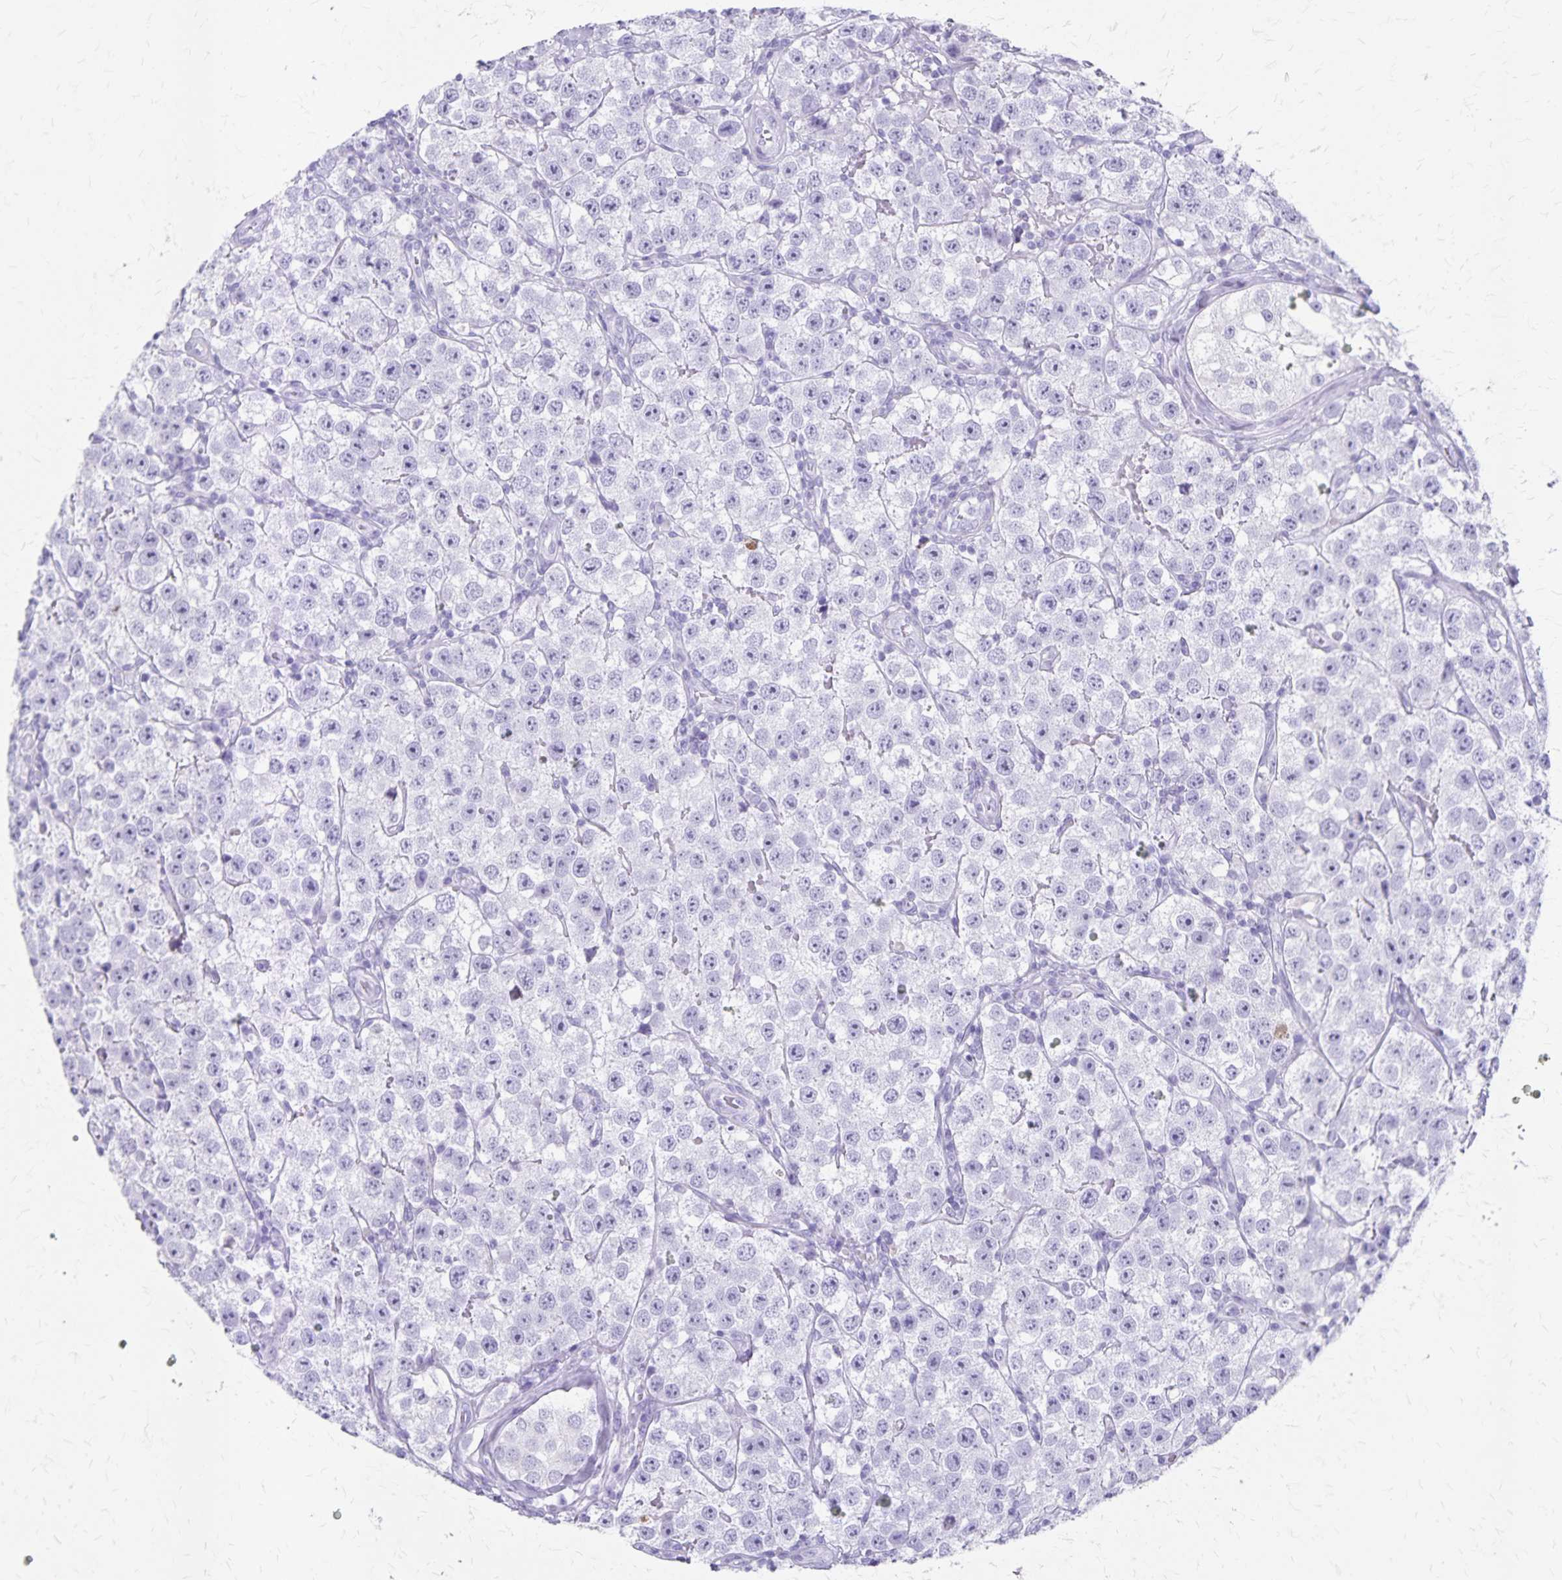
{"staining": {"intensity": "negative", "quantity": "none", "location": "none"}, "tissue": "testis cancer", "cell_type": "Tumor cells", "image_type": "cancer", "snomed": [{"axis": "morphology", "description": "Seminoma, NOS"}, {"axis": "topography", "description": "Testis"}], "caption": "Tumor cells show no significant protein expression in testis cancer (seminoma).", "gene": "GPBAR1", "patient": {"sex": "male", "age": 34}}